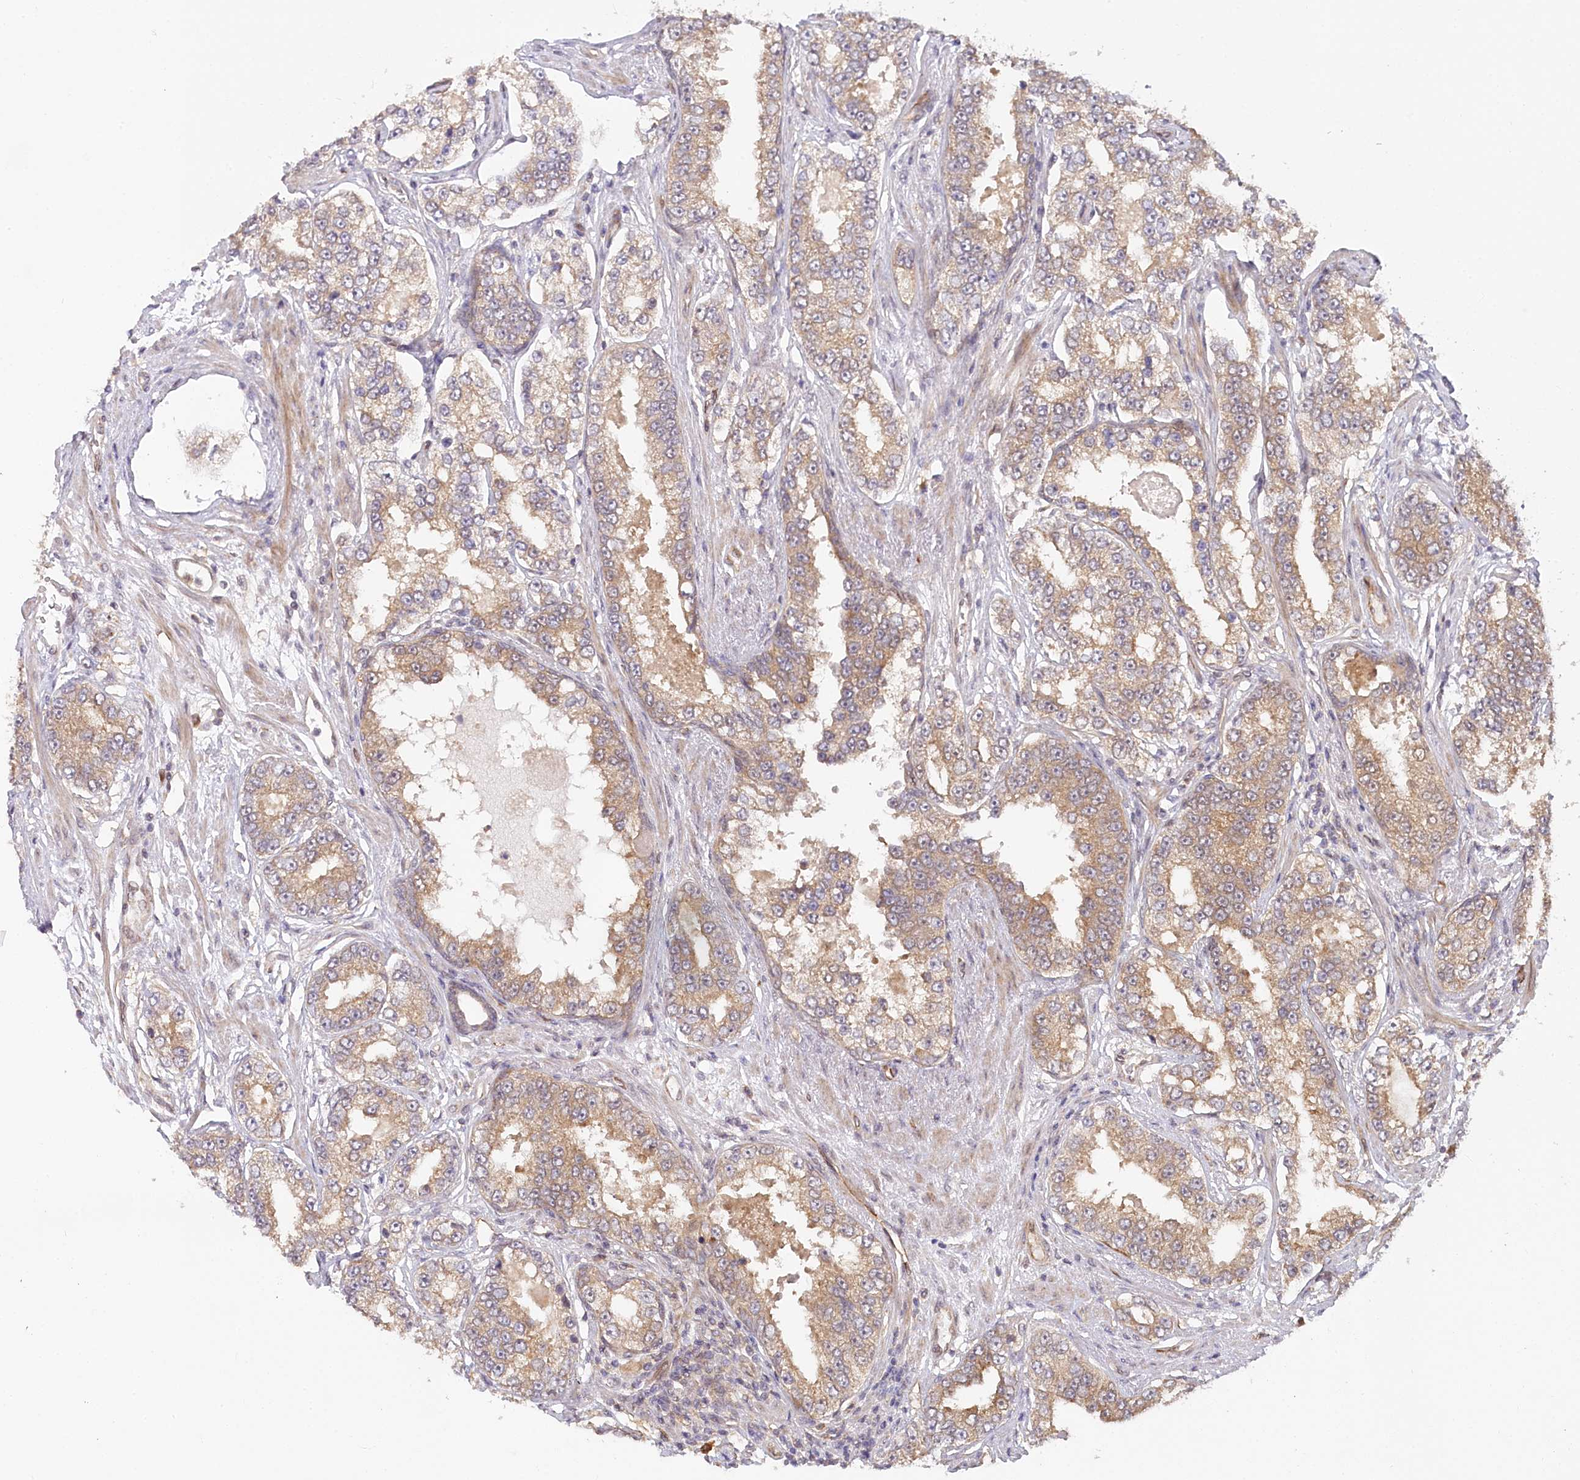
{"staining": {"intensity": "weak", "quantity": ">75%", "location": "cytoplasmic/membranous"}, "tissue": "prostate cancer", "cell_type": "Tumor cells", "image_type": "cancer", "snomed": [{"axis": "morphology", "description": "Normal tissue, NOS"}, {"axis": "morphology", "description": "Adenocarcinoma, High grade"}, {"axis": "topography", "description": "Prostate"}], "caption": "High-power microscopy captured an immunohistochemistry (IHC) image of prostate high-grade adenocarcinoma, revealing weak cytoplasmic/membranous expression in about >75% of tumor cells.", "gene": "CEP70", "patient": {"sex": "male", "age": 83}}